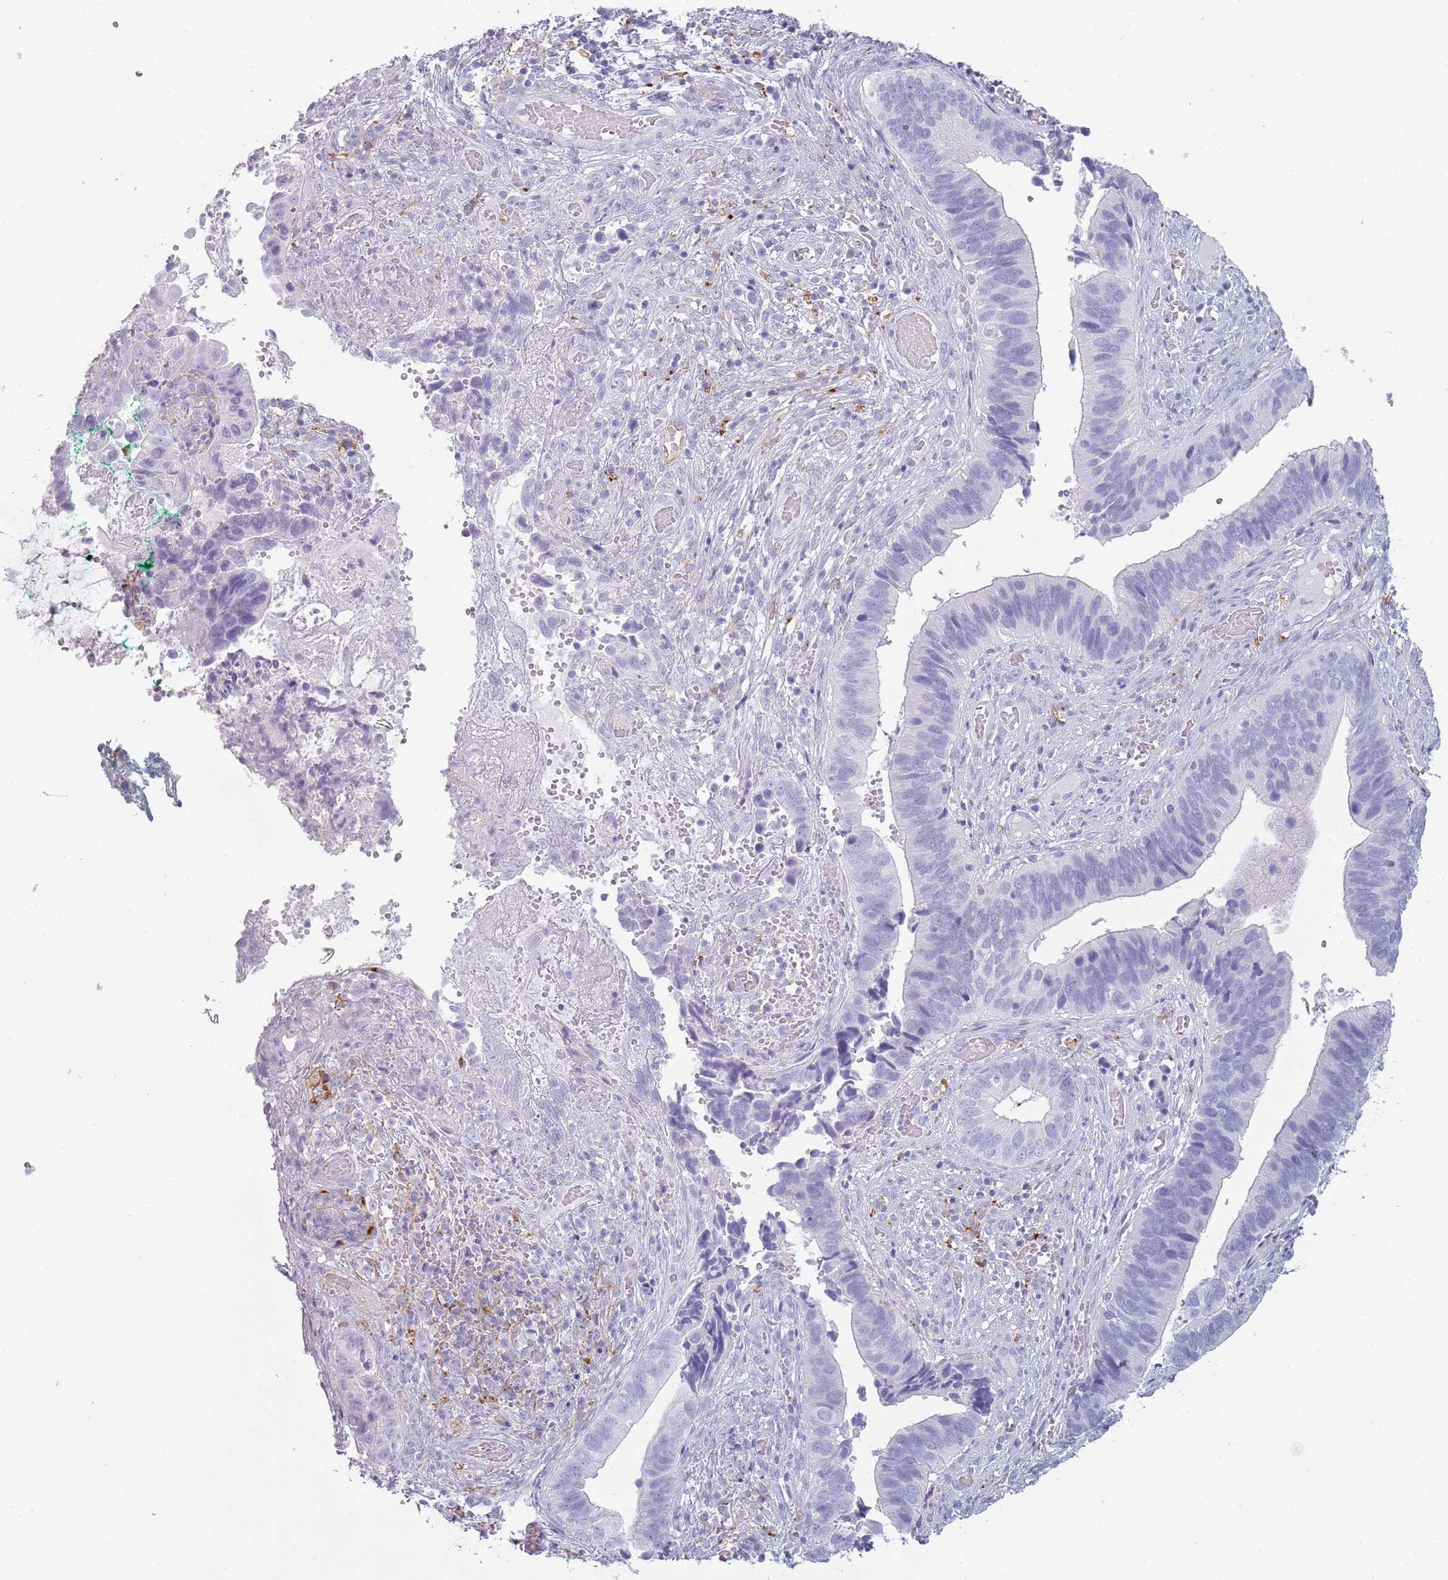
{"staining": {"intensity": "negative", "quantity": "none", "location": "none"}, "tissue": "cervical cancer", "cell_type": "Tumor cells", "image_type": "cancer", "snomed": [{"axis": "morphology", "description": "Adenocarcinoma, NOS"}, {"axis": "topography", "description": "Cervix"}], "caption": "Cervical adenocarcinoma was stained to show a protein in brown. There is no significant staining in tumor cells.", "gene": "COLEC12", "patient": {"sex": "female", "age": 42}}